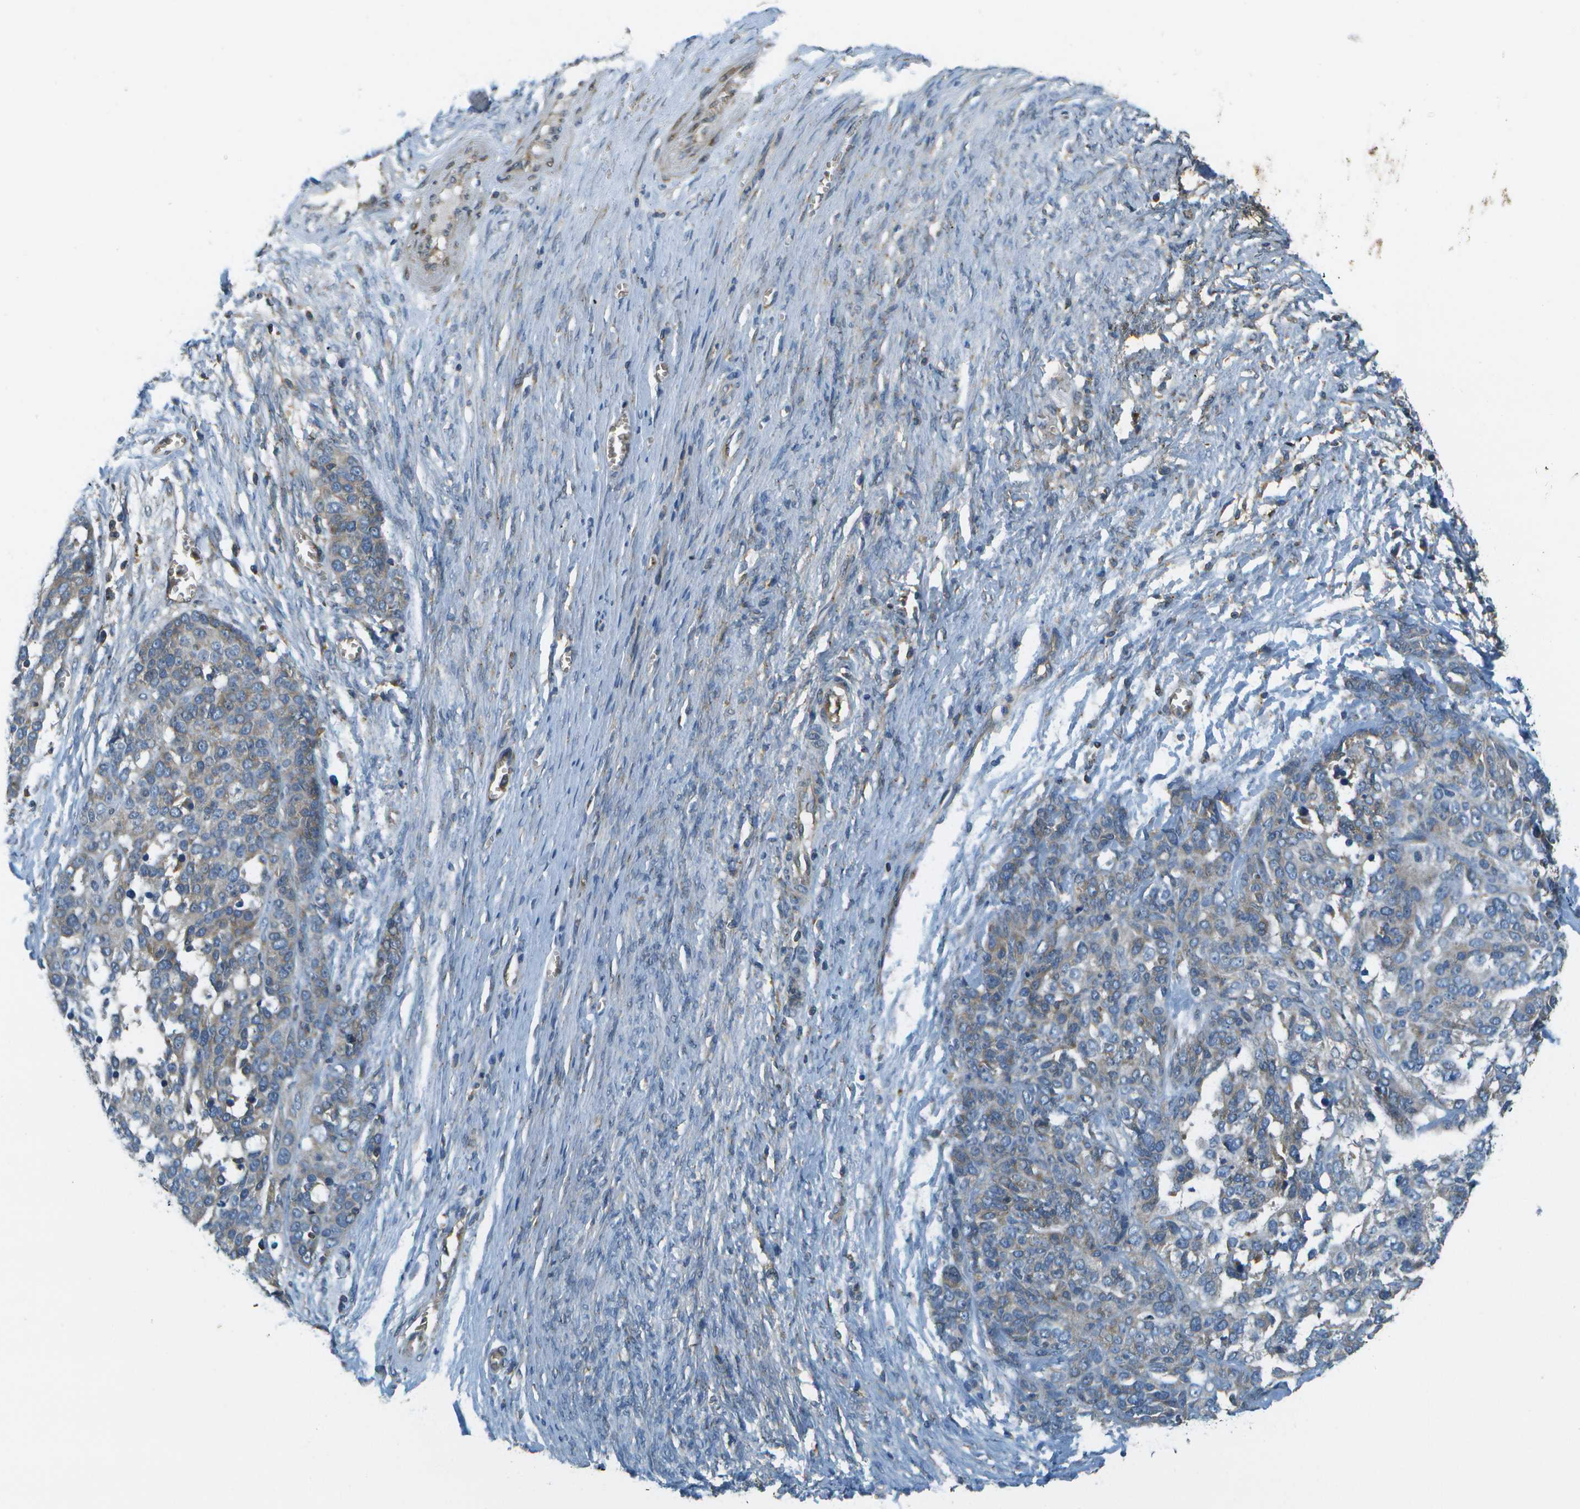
{"staining": {"intensity": "moderate", "quantity": "25%-75%", "location": "cytoplasmic/membranous"}, "tissue": "ovarian cancer", "cell_type": "Tumor cells", "image_type": "cancer", "snomed": [{"axis": "morphology", "description": "Cystadenocarcinoma, serous, NOS"}, {"axis": "topography", "description": "Ovary"}], "caption": "This histopathology image displays immunohistochemistry (IHC) staining of human ovarian cancer, with medium moderate cytoplasmic/membranous positivity in approximately 25%-75% of tumor cells.", "gene": "CTIF", "patient": {"sex": "female", "age": 44}}